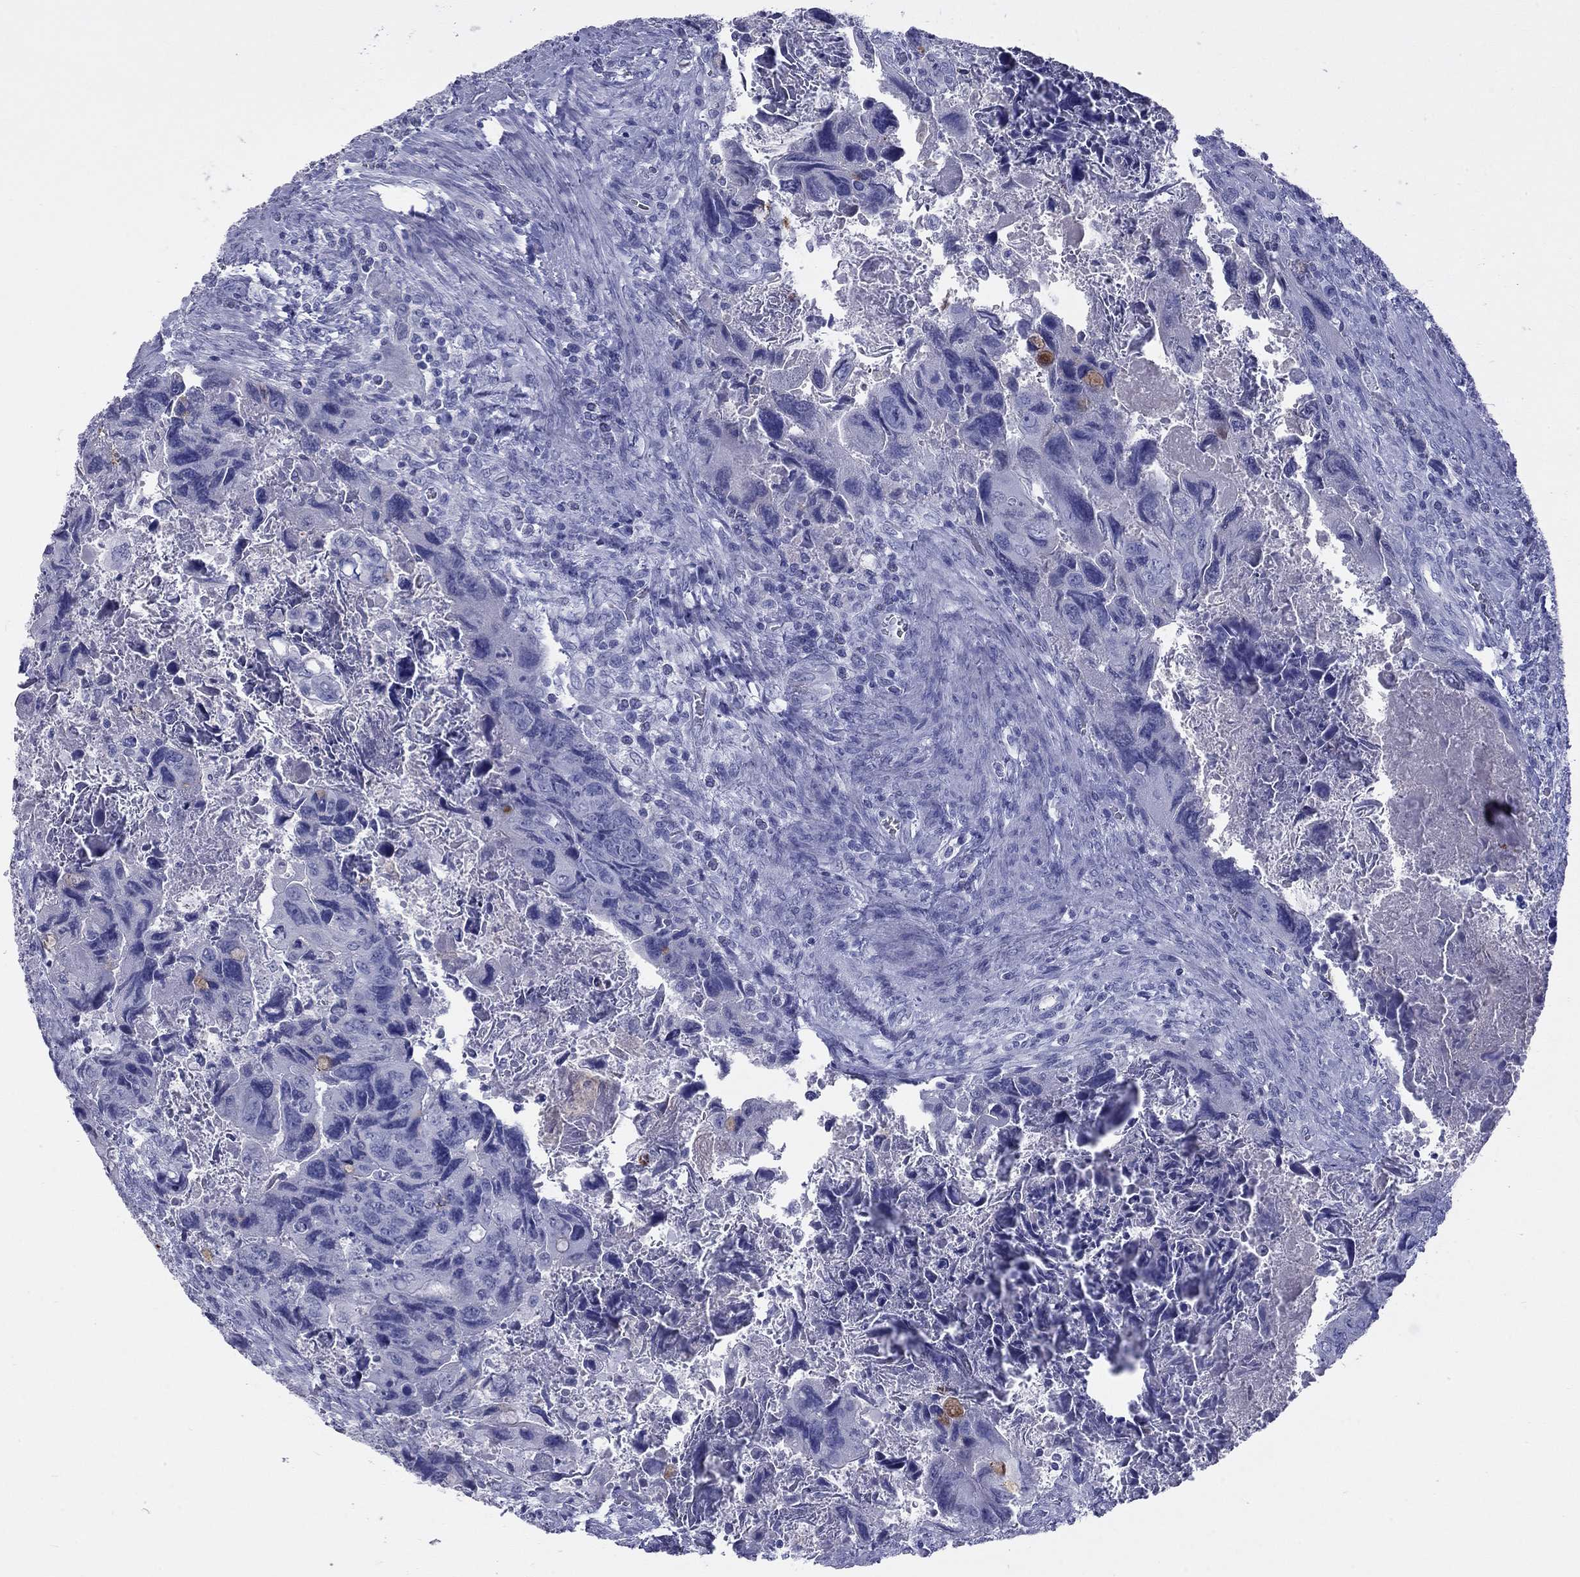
{"staining": {"intensity": "negative", "quantity": "none", "location": "none"}, "tissue": "colorectal cancer", "cell_type": "Tumor cells", "image_type": "cancer", "snomed": [{"axis": "morphology", "description": "Adenocarcinoma, NOS"}, {"axis": "topography", "description": "Rectum"}], "caption": "This is an immunohistochemistry micrograph of colorectal adenocarcinoma. There is no staining in tumor cells.", "gene": "KLRG1", "patient": {"sex": "male", "age": 62}}